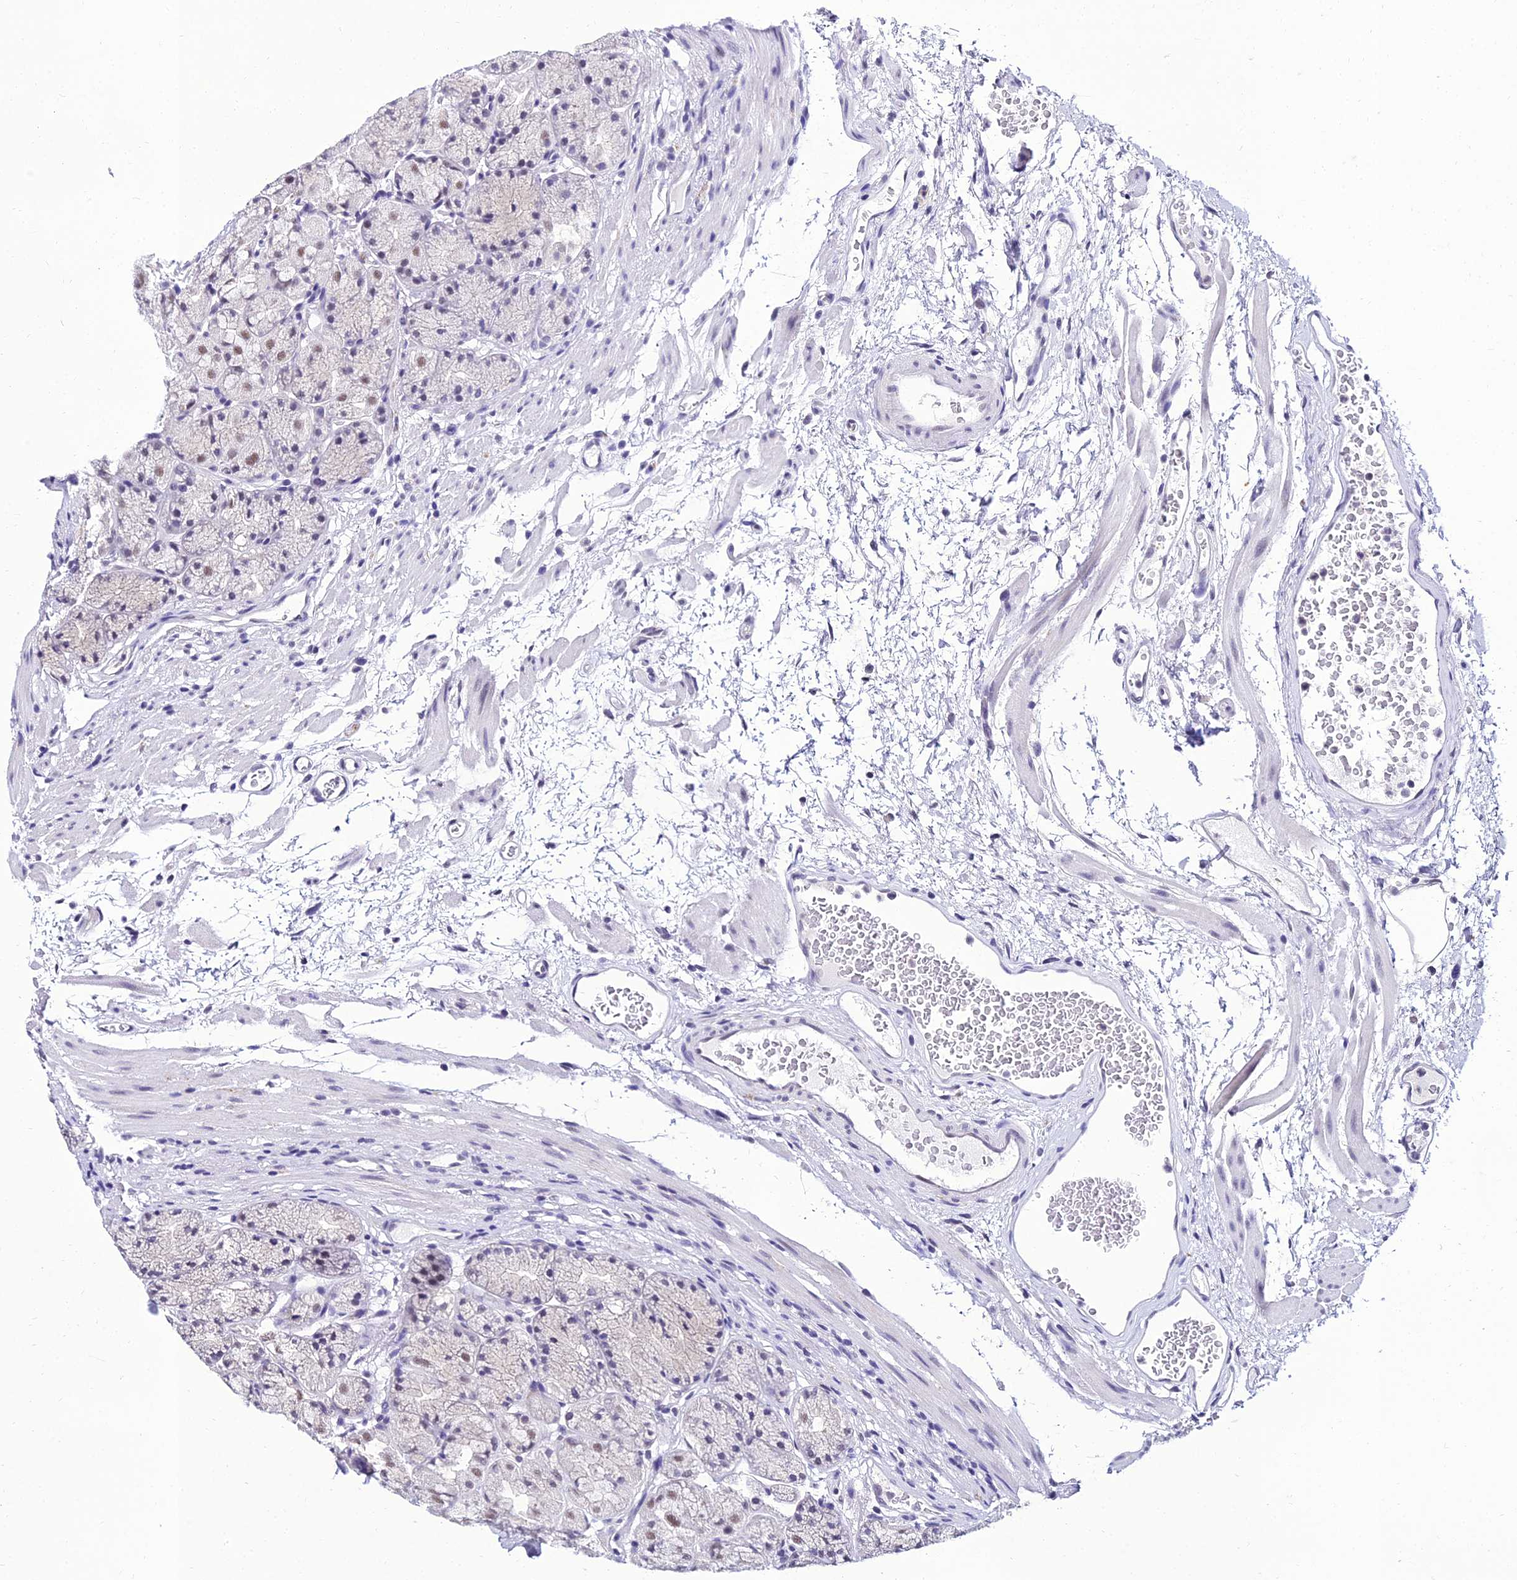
{"staining": {"intensity": "moderate", "quantity": "<25%", "location": "nuclear"}, "tissue": "stomach", "cell_type": "Glandular cells", "image_type": "normal", "snomed": [{"axis": "morphology", "description": "Normal tissue, NOS"}, {"axis": "topography", "description": "Stomach"}], "caption": "Immunohistochemistry (IHC) (DAB) staining of normal human stomach shows moderate nuclear protein positivity in approximately <25% of glandular cells. (DAB IHC with brightfield microscopy, high magnification).", "gene": "PPP4R2", "patient": {"sex": "male", "age": 63}}